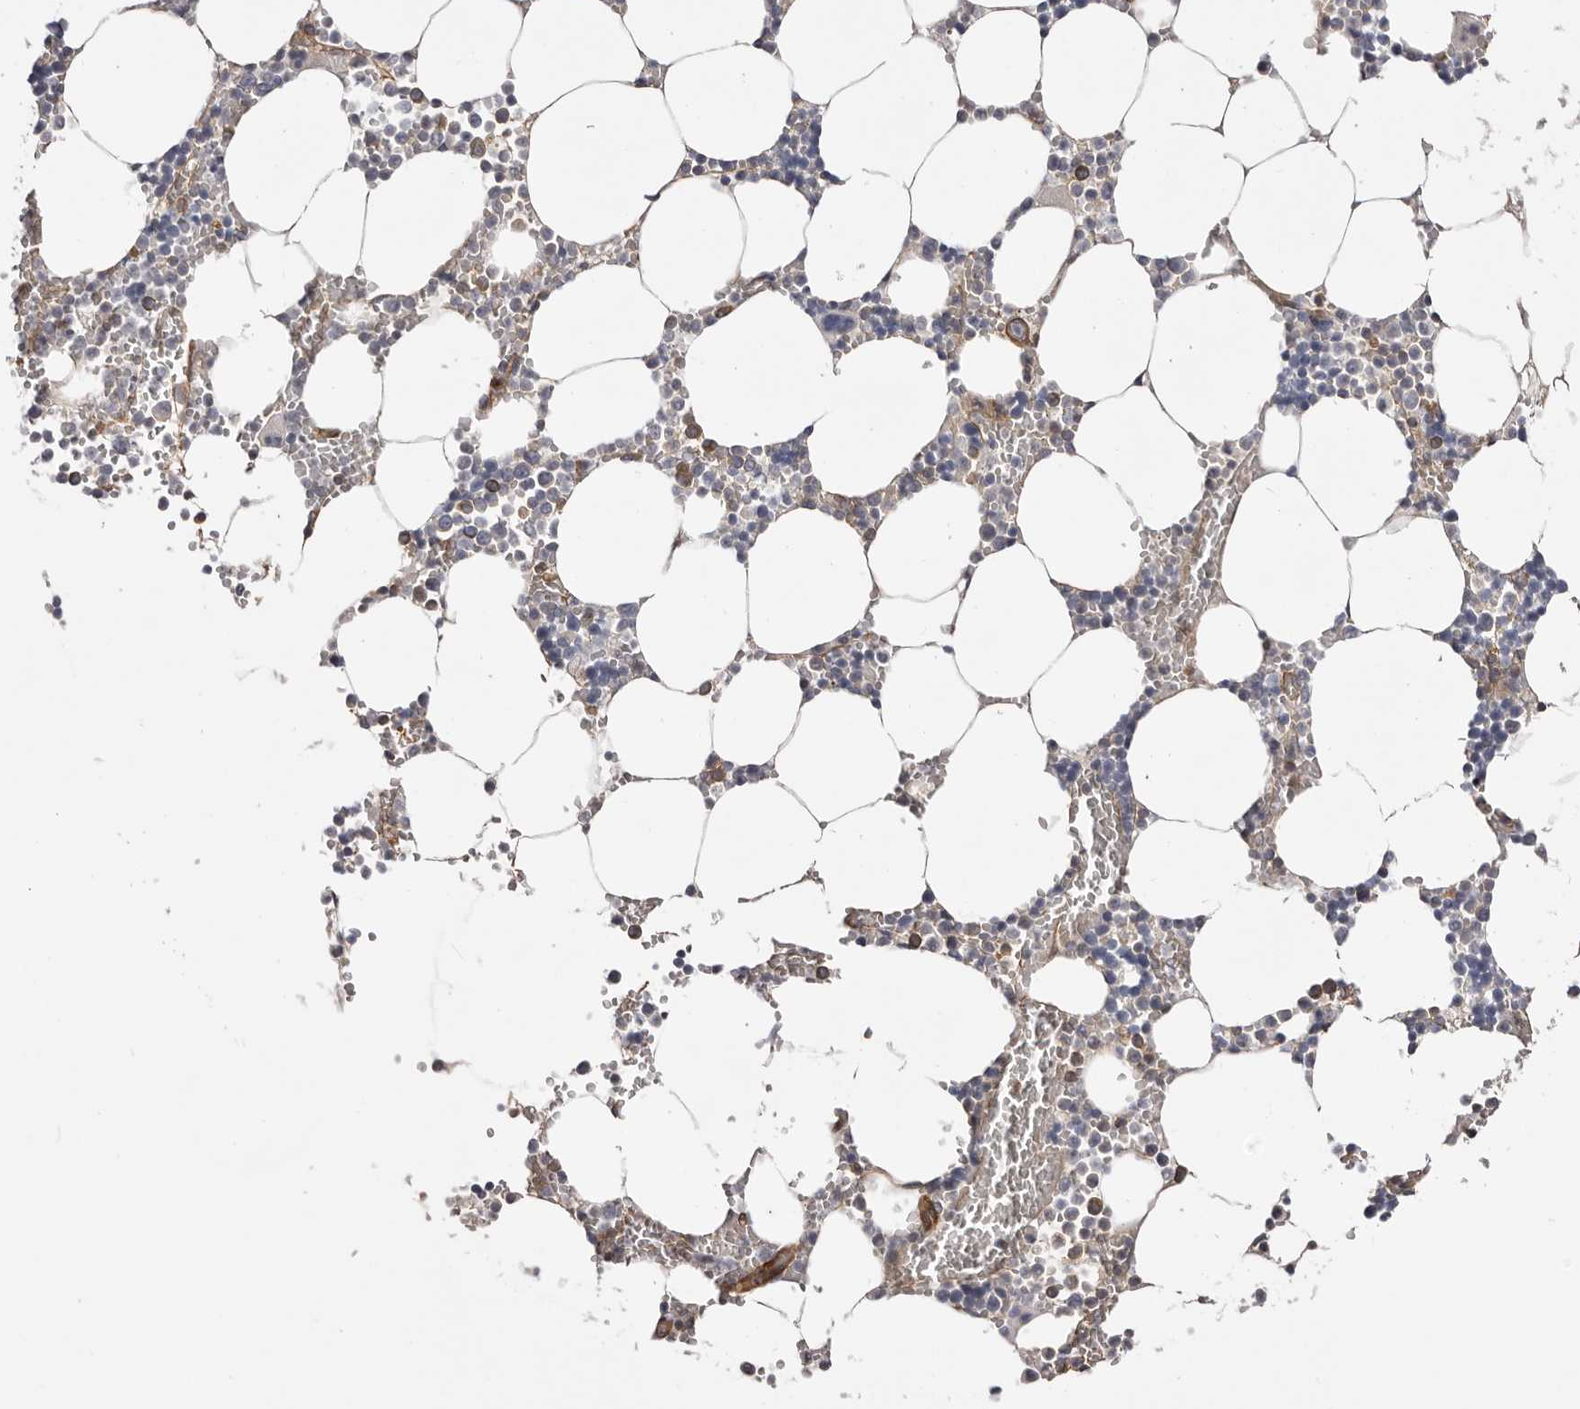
{"staining": {"intensity": "moderate", "quantity": "<25%", "location": "cytoplasmic/membranous"}, "tissue": "bone marrow", "cell_type": "Hematopoietic cells", "image_type": "normal", "snomed": [{"axis": "morphology", "description": "Normal tissue, NOS"}, {"axis": "topography", "description": "Bone marrow"}], "caption": "Brown immunohistochemical staining in unremarkable human bone marrow exhibits moderate cytoplasmic/membranous staining in about <25% of hematopoietic cells. (DAB IHC, brown staining for protein, blue staining for nuclei).", "gene": "DMRT2", "patient": {"sex": "male", "age": 70}}